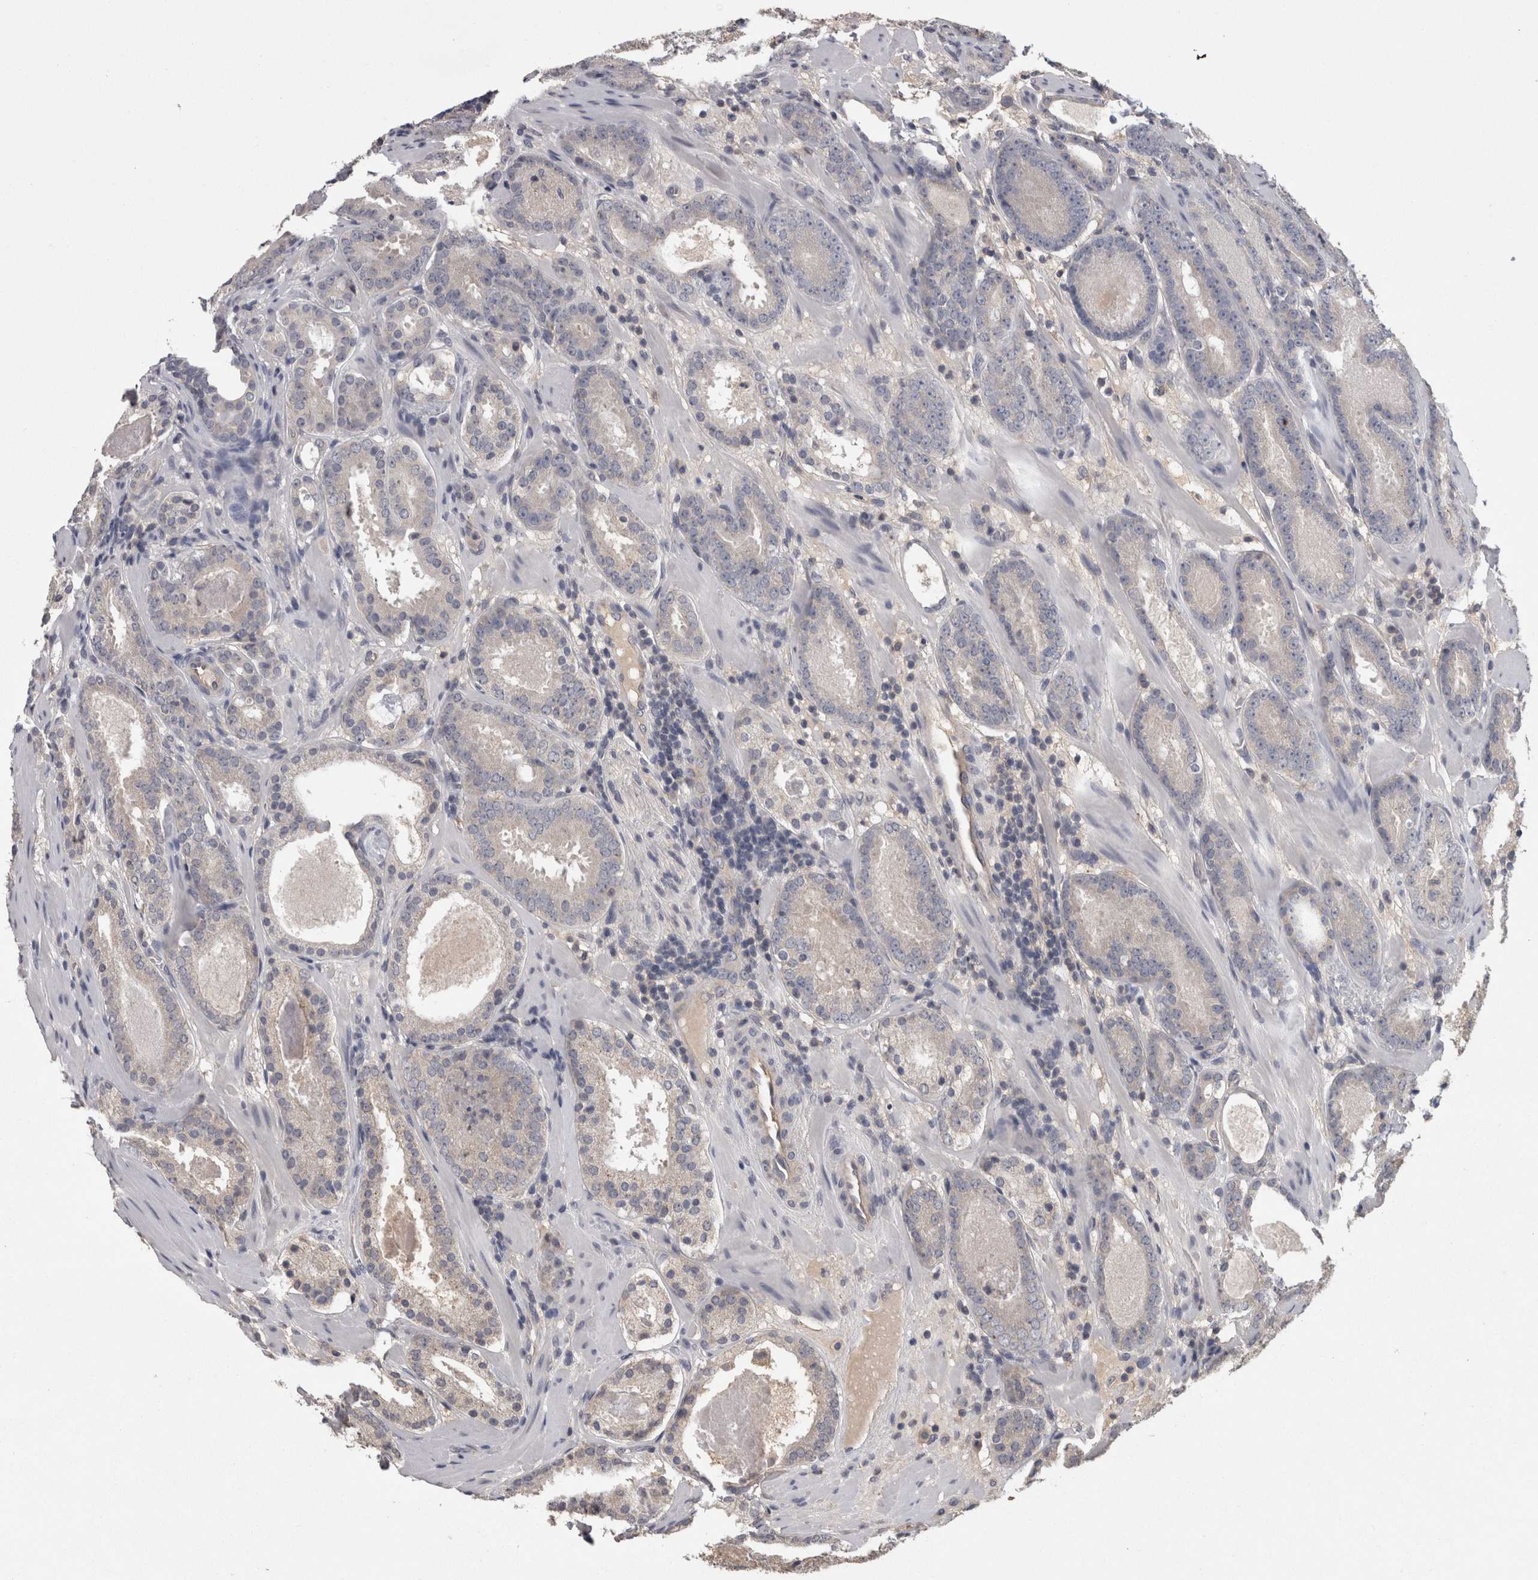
{"staining": {"intensity": "negative", "quantity": "none", "location": "none"}, "tissue": "prostate cancer", "cell_type": "Tumor cells", "image_type": "cancer", "snomed": [{"axis": "morphology", "description": "Adenocarcinoma, Low grade"}, {"axis": "topography", "description": "Prostate"}], "caption": "High power microscopy micrograph of an immunohistochemistry histopathology image of prostate cancer, revealing no significant staining in tumor cells.", "gene": "PON3", "patient": {"sex": "male", "age": 69}}